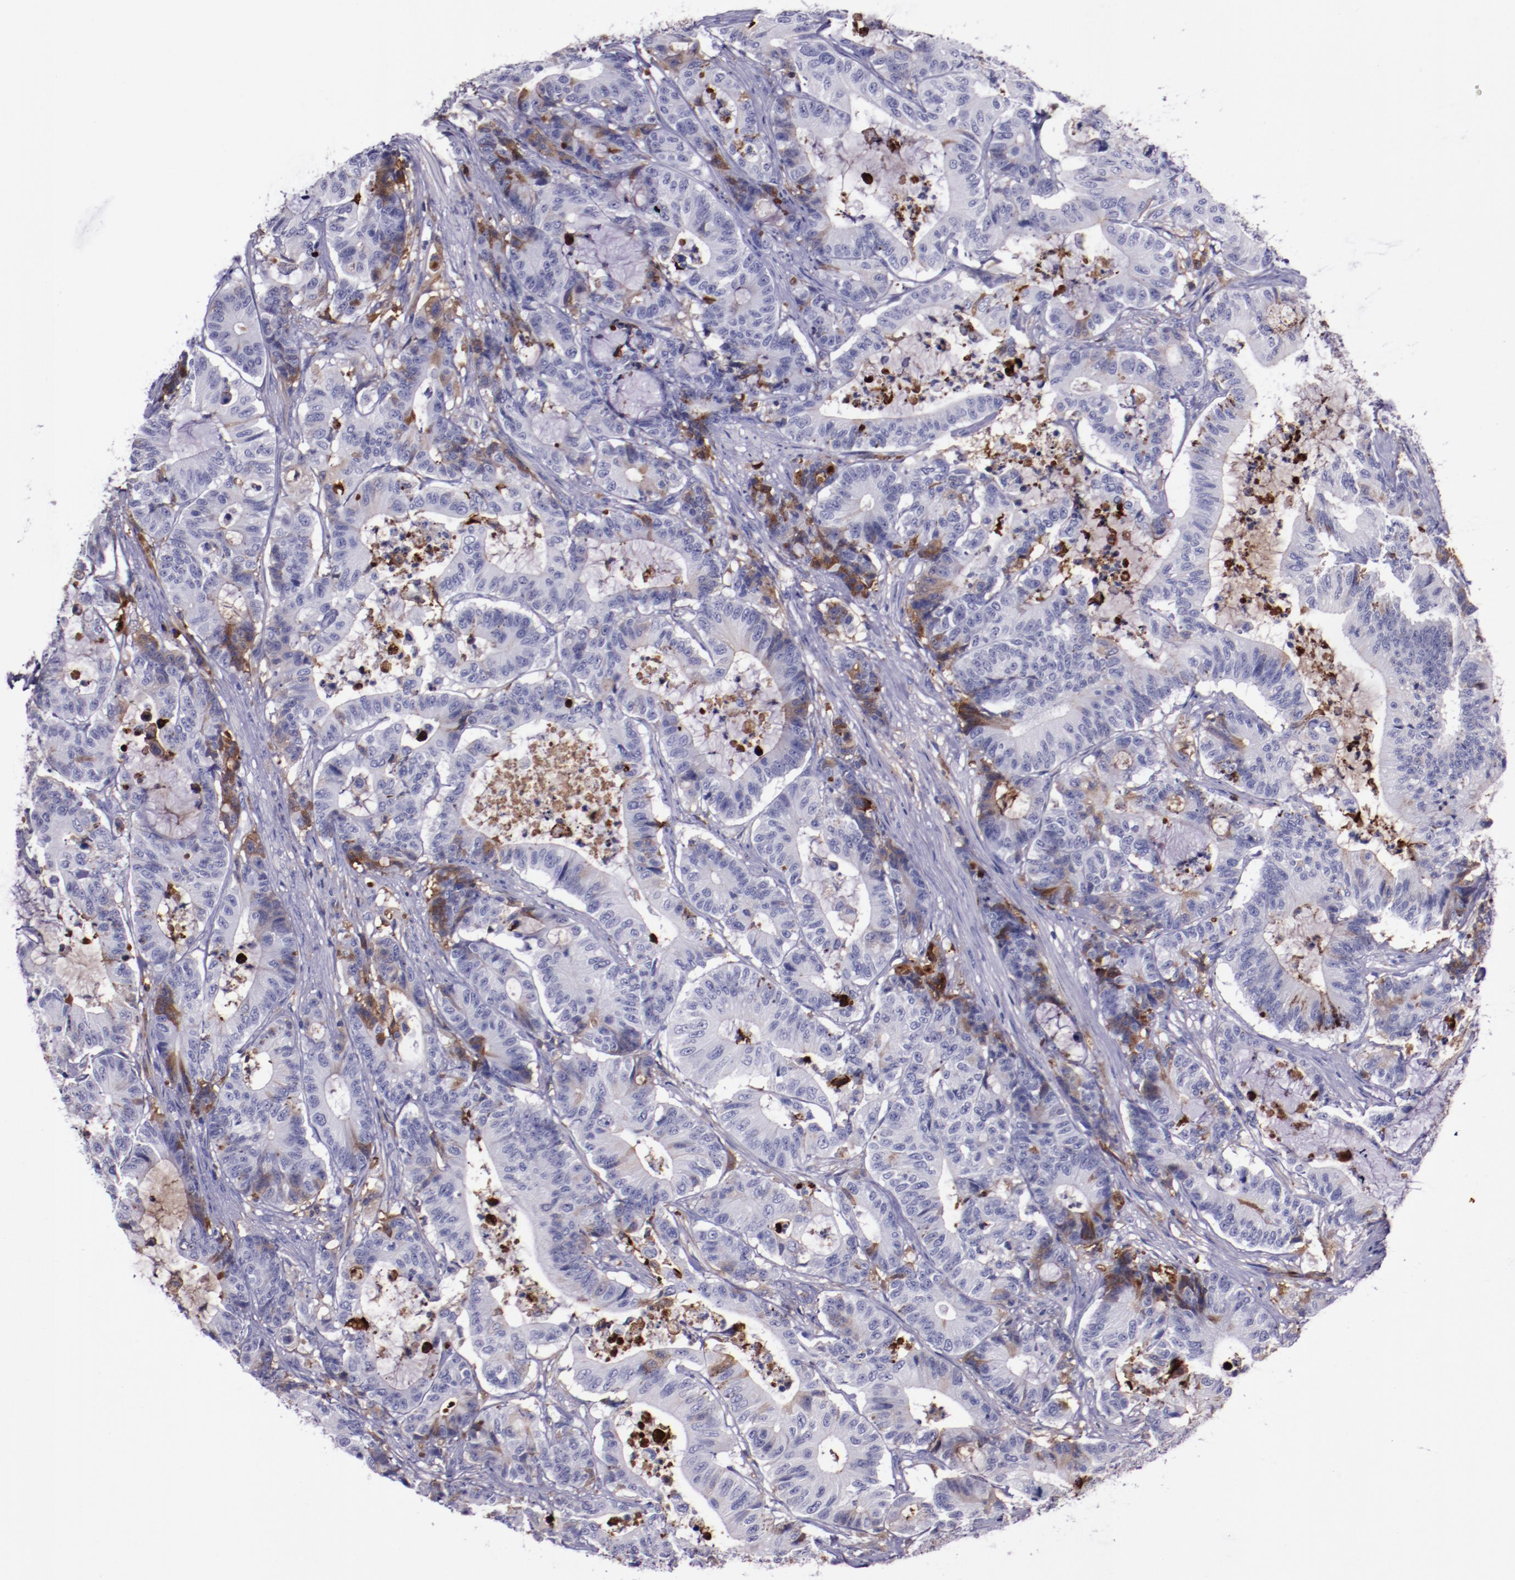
{"staining": {"intensity": "moderate", "quantity": "<25%", "location": "cytoplasmic/membranous"}, "tissue": "colorectal cancer", "cell_type": "Tumor cells", "image_type": "cancer", "snomed": [{"axis": "morphology", "description": "Adenocarcinoma, NOS"}, {"axis": "topography", "description": "Colon"}], "caption": "Tumor cells show moderate cytoplasmic/membranous staining in about <25% of cells in colorectal cancer (adenocarcinoma).", "gene": "APOH", "patient": {"sex": "female", "age": 84}}